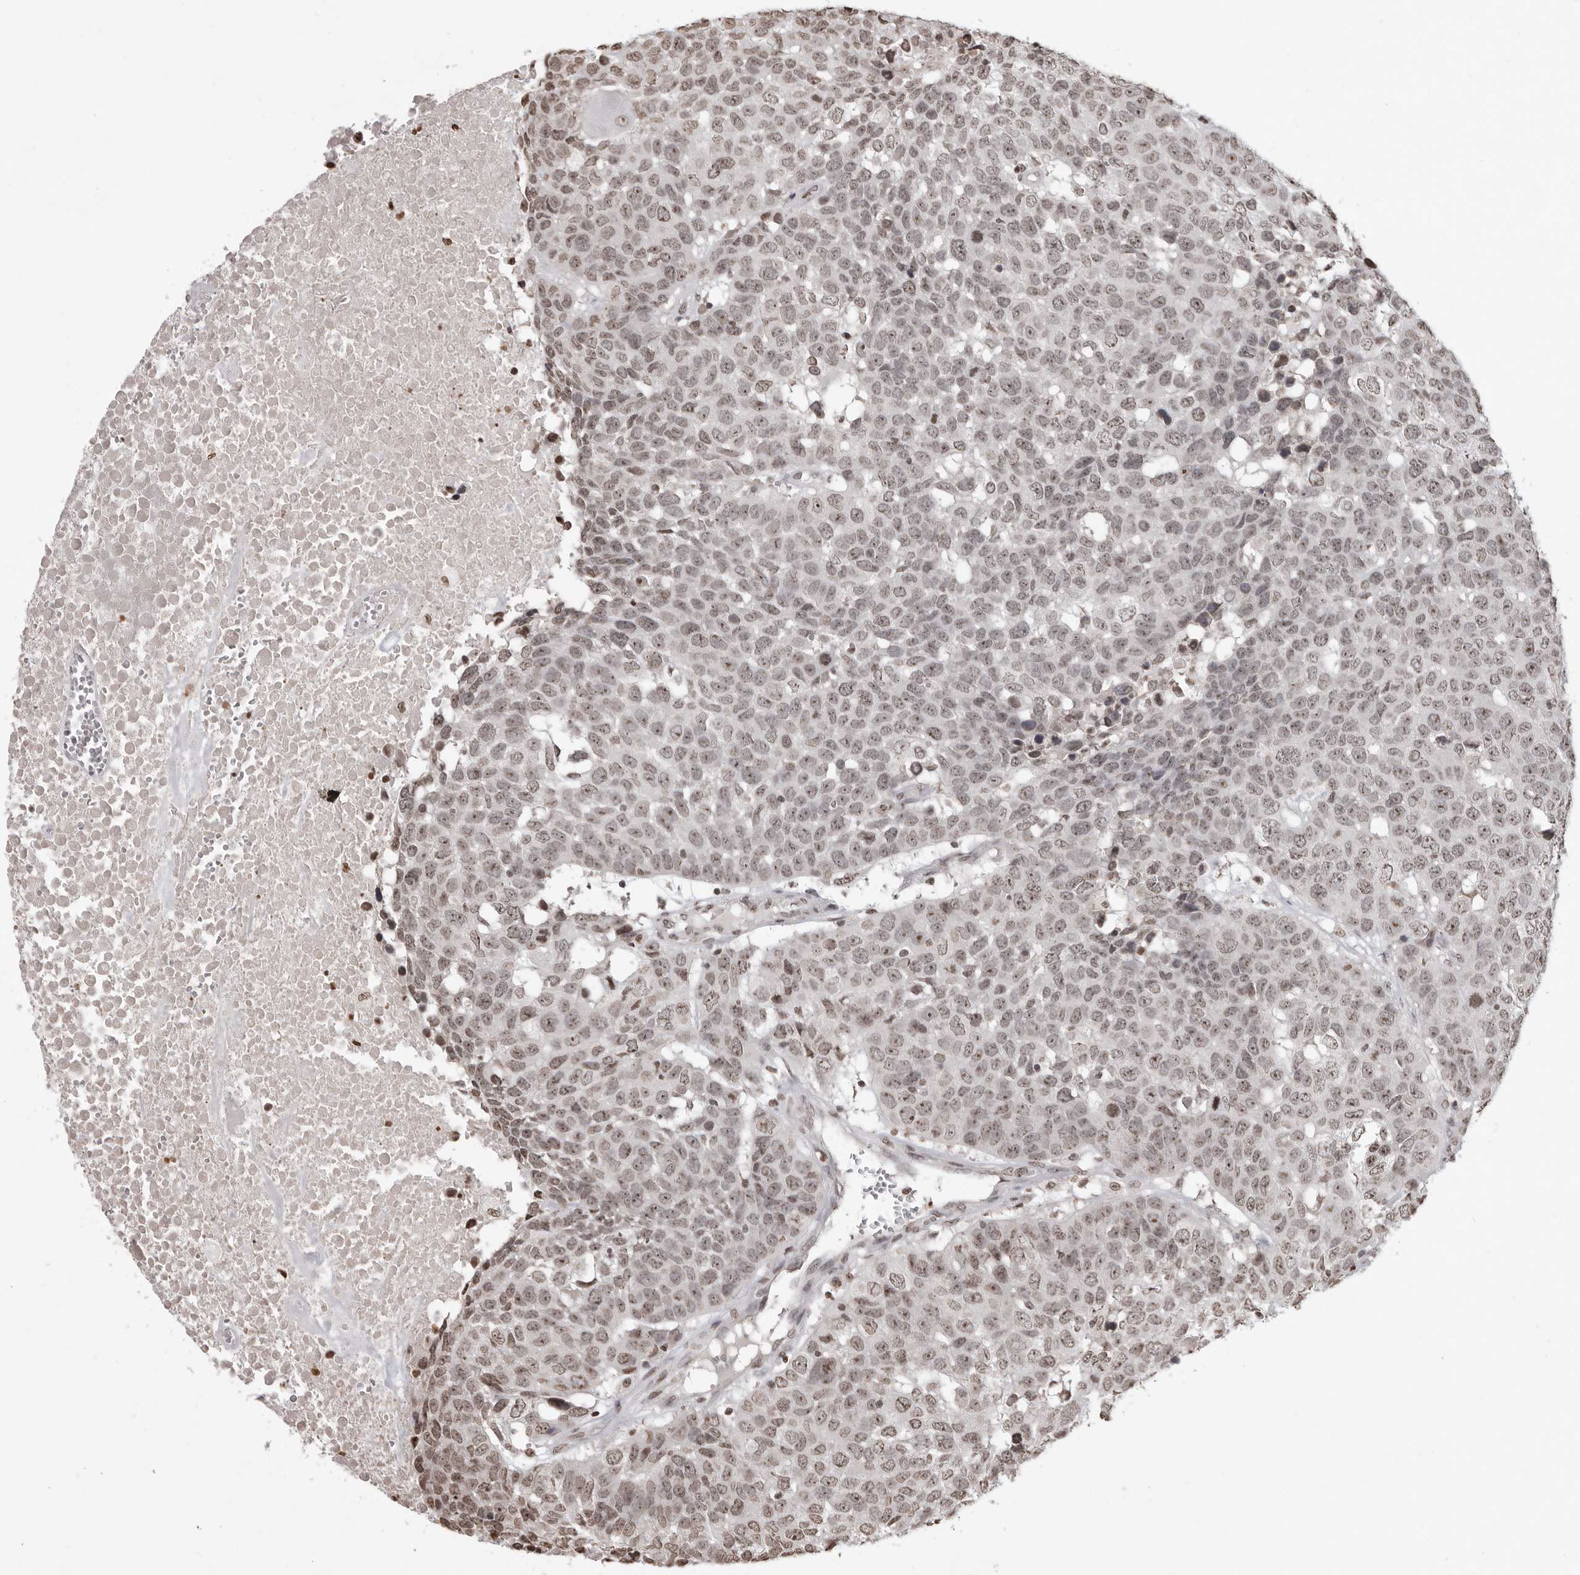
{"staining": {"intensity": "weak", "quantity": "25%-75%", "location": "nuclear"}, "tissue": "head and neck cancer", "cell_type": "Tumor cells", "image_type": "cancer", "snomed": [{"axis": "morphology", "description": "Squamous cell carcinoma, NOS"}, {"axis": "topography", "description": "Head-Neck"}], "caption": "Weak nuclear expression is seen in about 25%-75% of tumor cells in squamous cell carcinoma (head and neck).", "gene": "WDR45", "patient": {"sex": "male", "age": 66}}